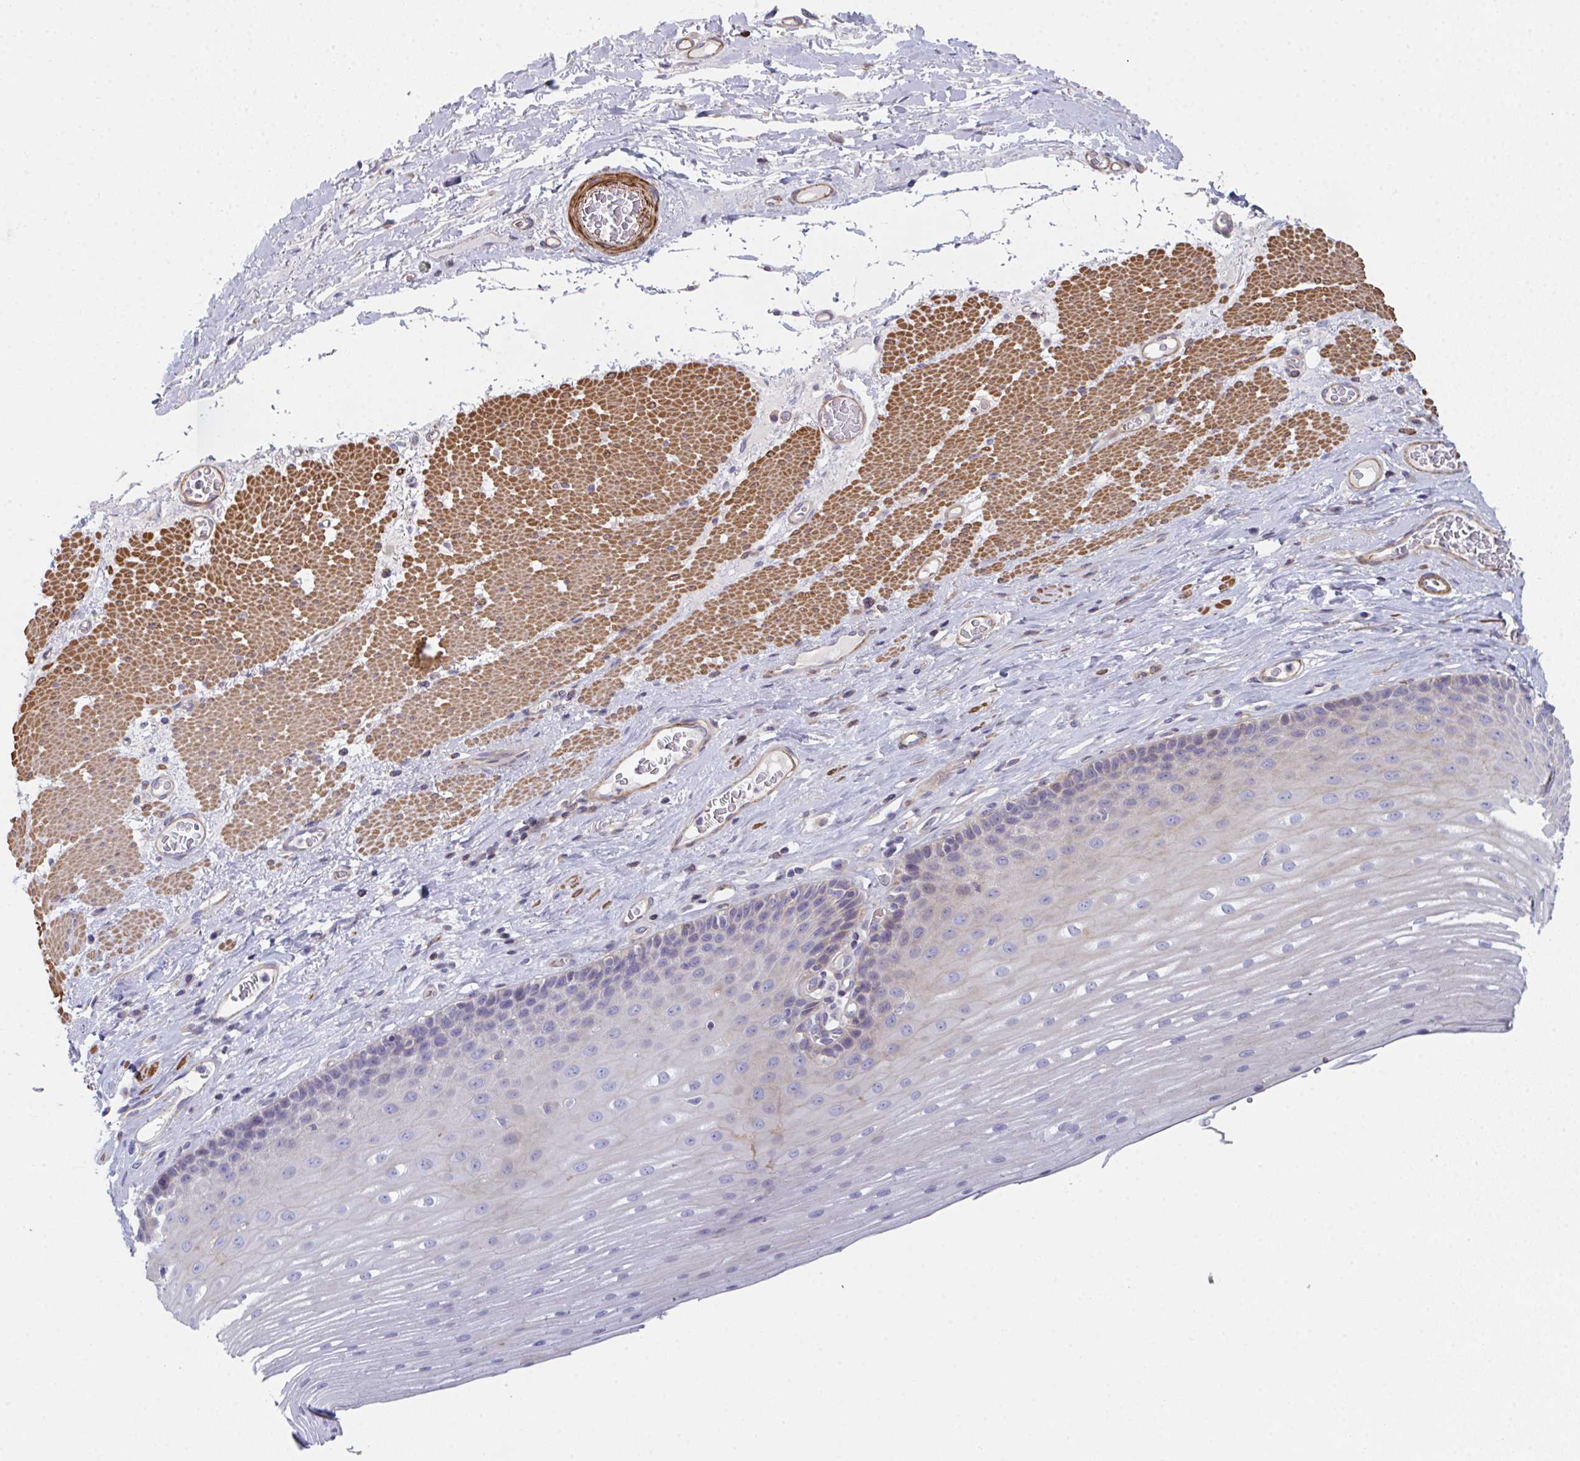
{"staining": {"intensity": "negative", "quantity": "none", "location": "none"}, "tissue": "esophagus", "cell_type": "Squamous epithelial cells", "image_type": "normal", "snomed": [{"axis": "morphology", "description": "Normal tissue, NOS"}, {"axis": "topography", "description": "Esophagus"}], "caption": "Photomicrograph shows no significant protein staining in squamous epithelial cells of benign esophagus.", "gene": "FZD2", "patient": {"sex": "male", "age": 62}}